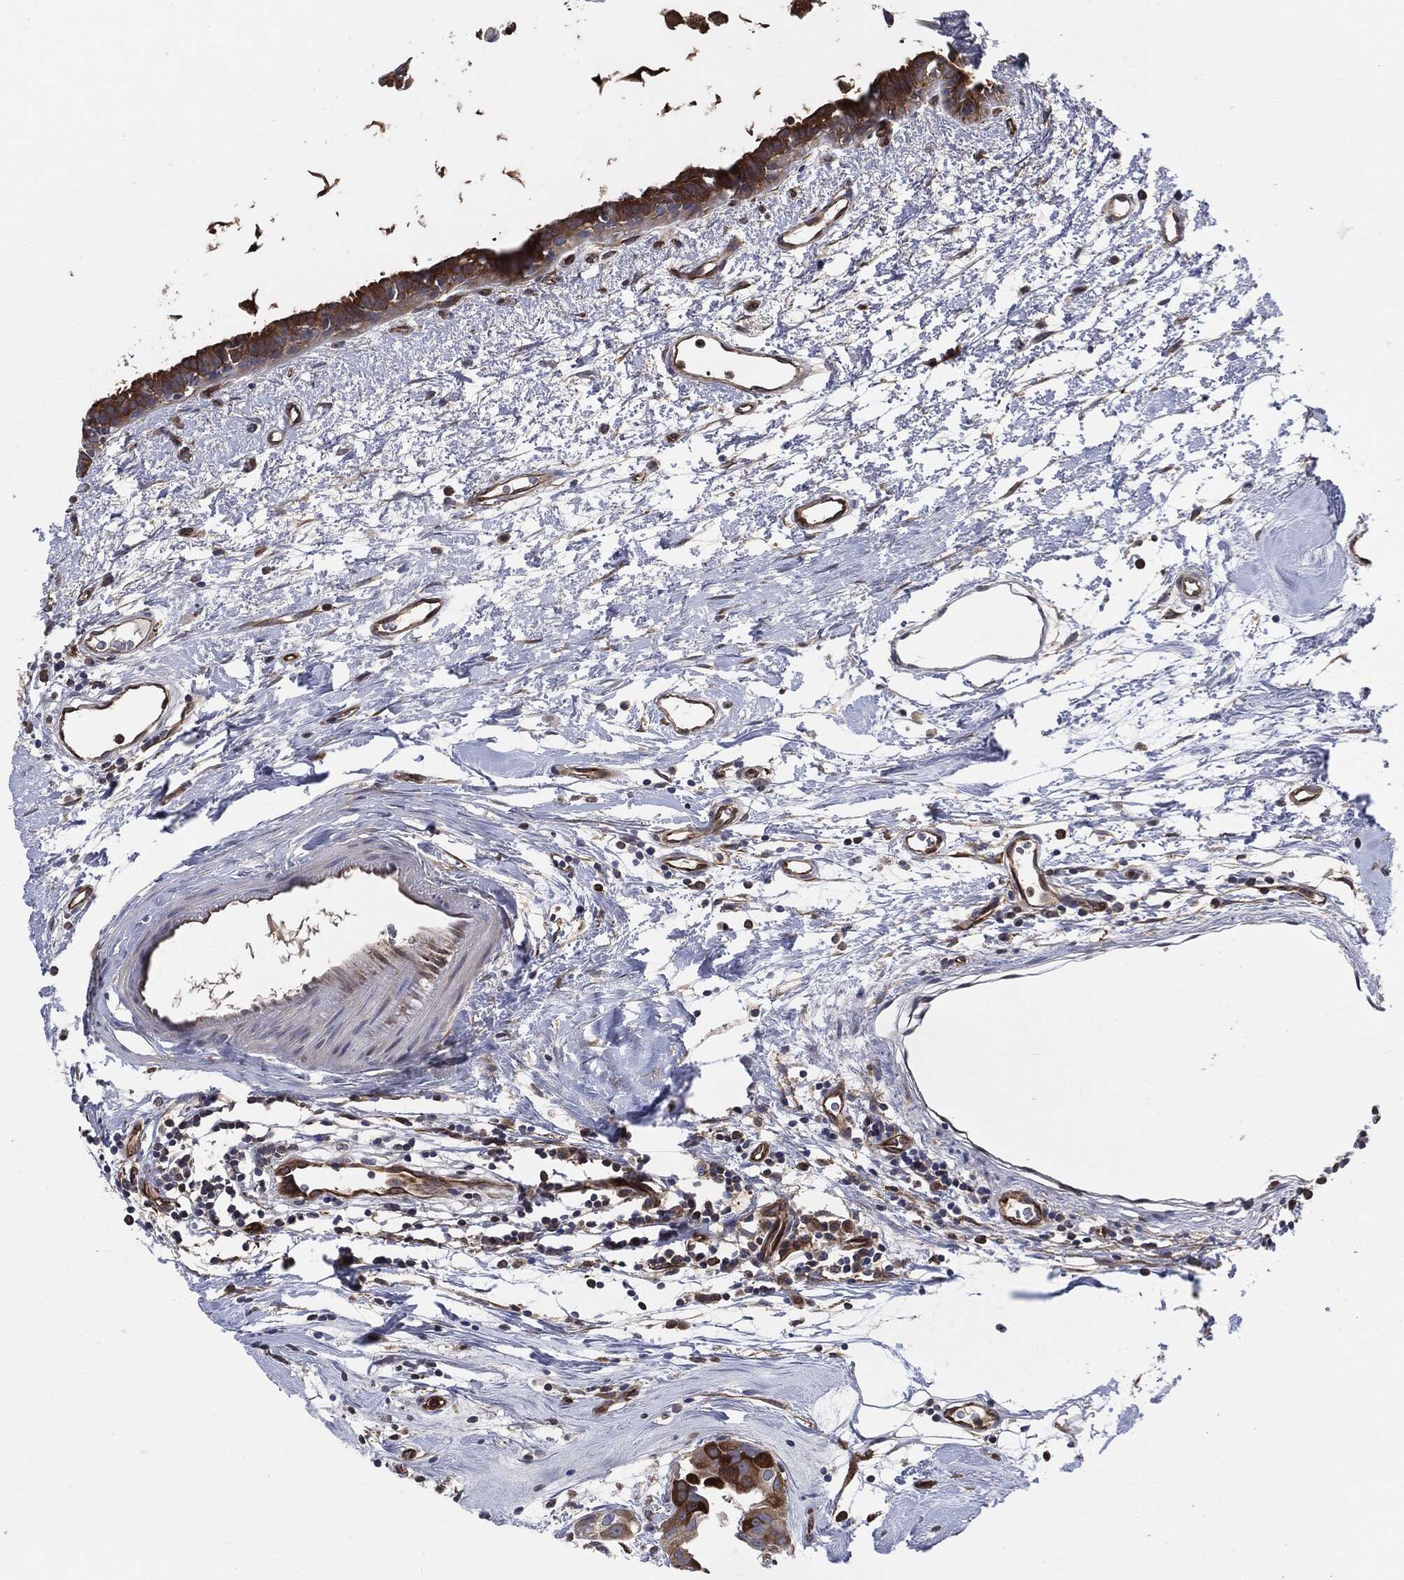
{"staining": {"intensity": "moderate", "quantity": ">75%", "location": "cytoplasmic/membranous"}, "tissue": "breast cancer", "cell_type": "Tumor cells", "image_type": "cancer", "snomed": [{"axis": "morphology", "description": "Normal tissue, NOS"}, {"axis": "morphology", "description": "Duct carcinoma"}, {"axis": "topography", "description": "Breast"}], "caption": "DAB immunohistochemical staining of human breast invasive ductal carcinoma displays moderate cytoplasmic/membranous protein positivity in approximately >75% of tumor cells. (DAB (3,3'-diaminobenzidine) = brown stain, brightfield microscopy at high magnification).", "gene": "XPNPEP1", "patient": {"sex": "female", "age": 40}}